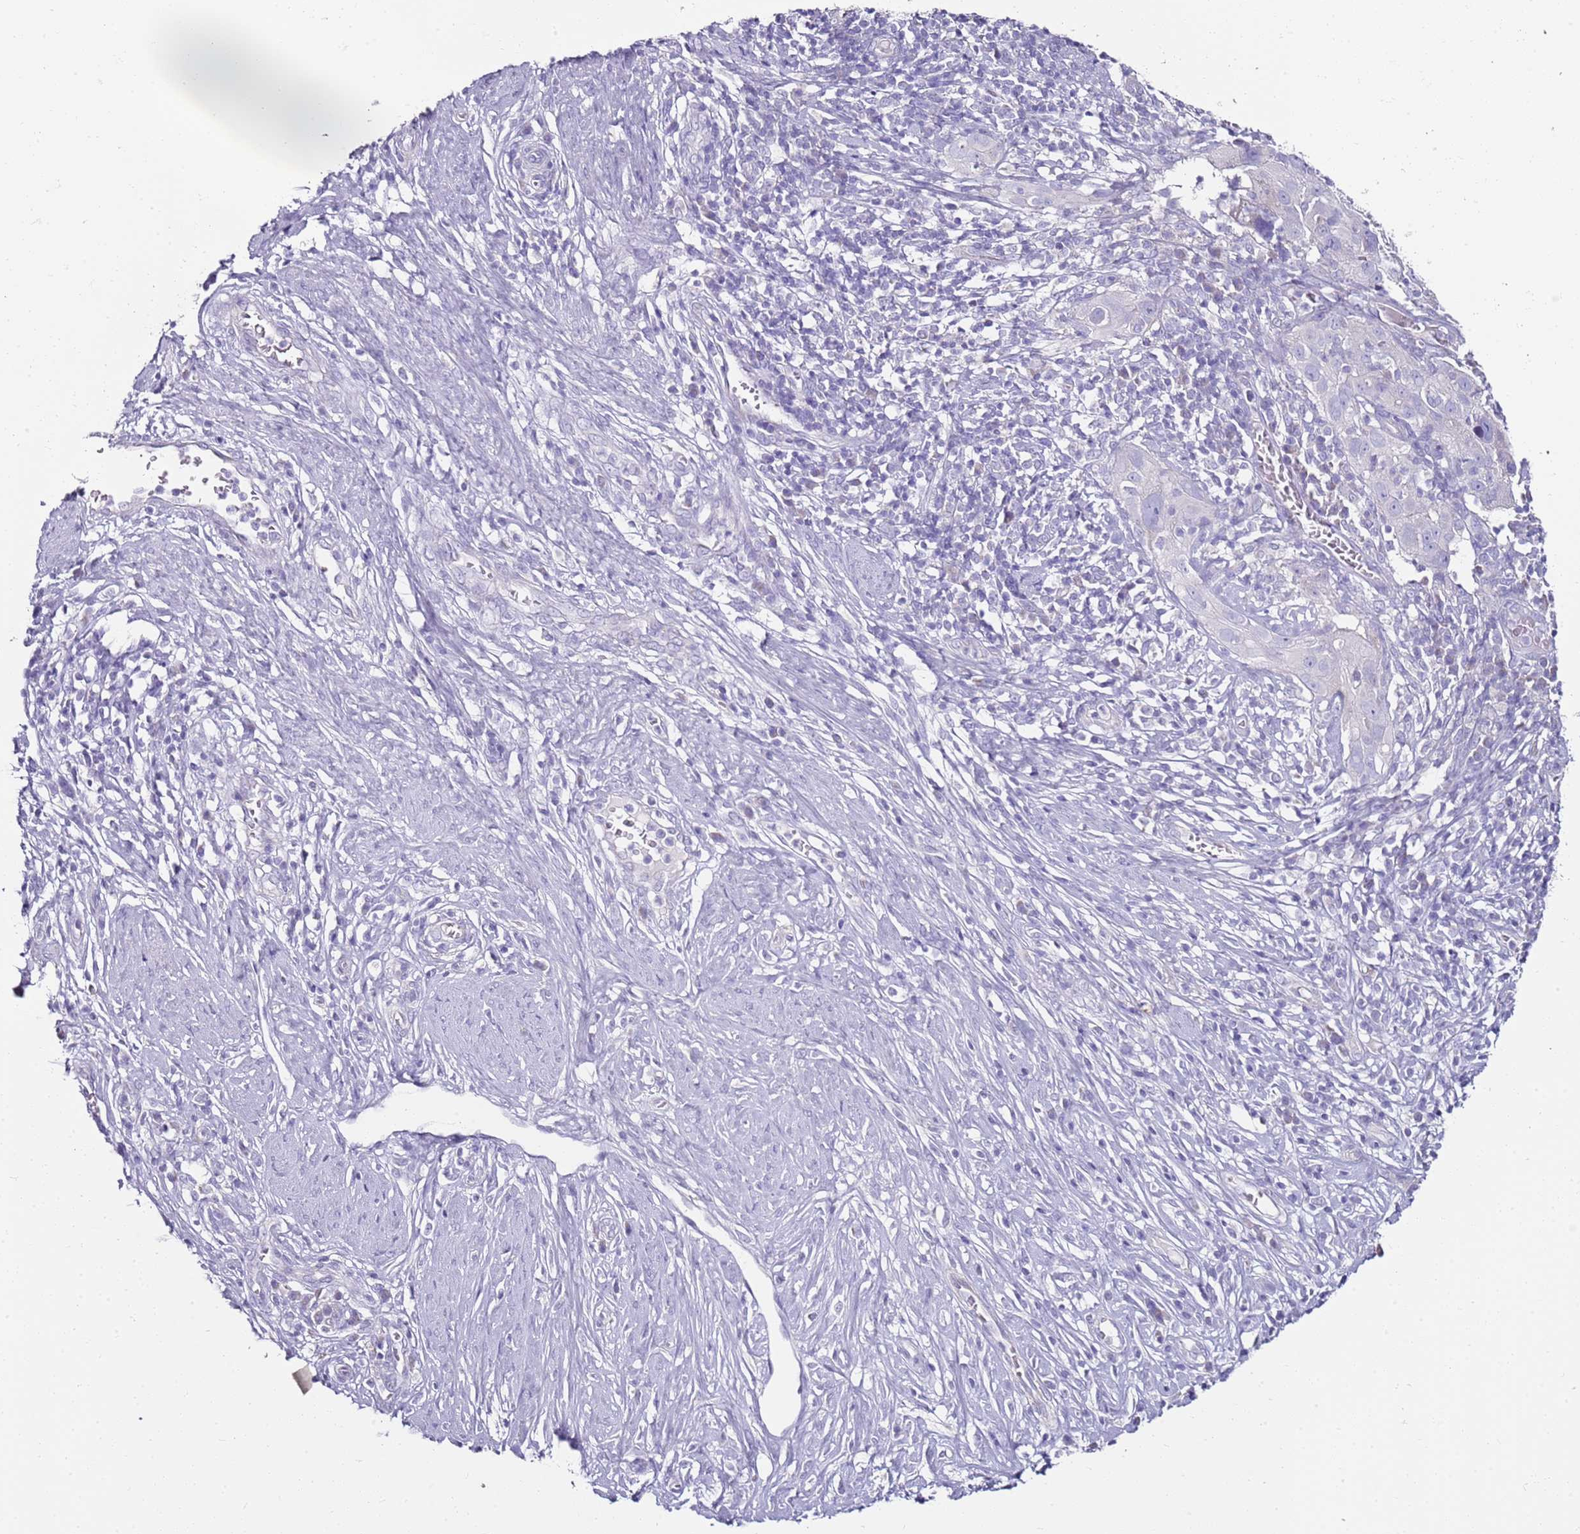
{"staining": {"intensity": "negative", "quantity": "none", "location": "none"}, "tissue": "cervical cancer", "cell_type": "Tumor cells", "image_type": "cancer", "snomed": [{"axis": "morphology", "description": "Squamous cell carcinoma, NOS"}, {"axis": "topography", "description": "Cervix"}], "caption": "Tumor cells show no significant protein positivity in cervical cancer (squamous cell carcinoma). (Immunohistochemistry (ihc), brightfield microscopy, high magnification).", "gene": "MYBPC3", "patient": {"sex": "female", "age": 31}}